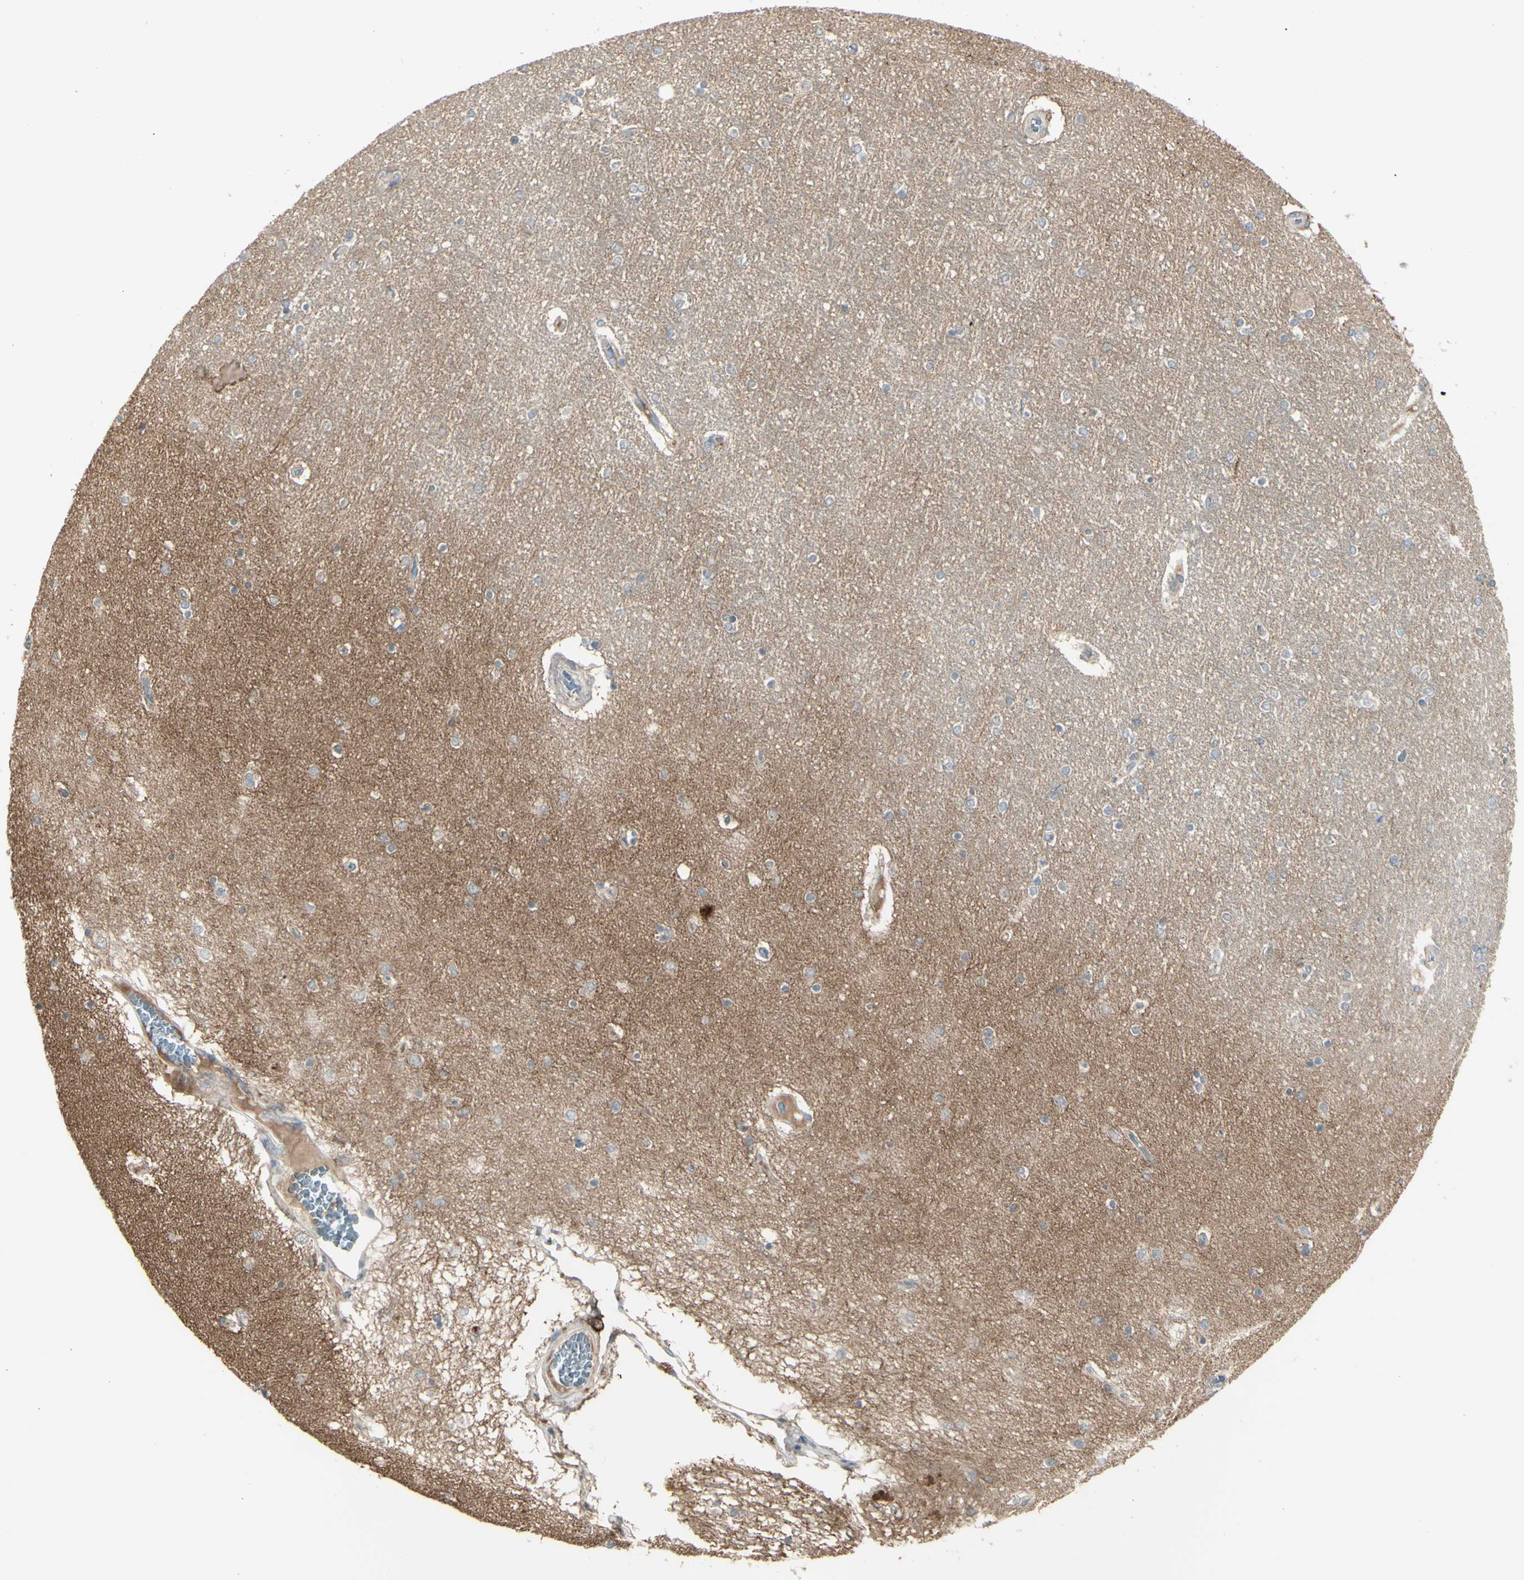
{"staining": {"intensity": "negative", "quantity": "none", "location": "none"}, "tissue": "hippocampus", "cell_type": "Glial cells", "image_type": "normal", "snomed": [{"axis": "morphology", "description": "Normal tissue, NOS"}, {"axis": "topography", "description": "Hippocampus"}], "caption": "Immunohistochemical staining of normal human hippocampus exhibits no significant staining in glial cells.", "gene": "CD276", "patient": {"sex": "female", "age": 54}}